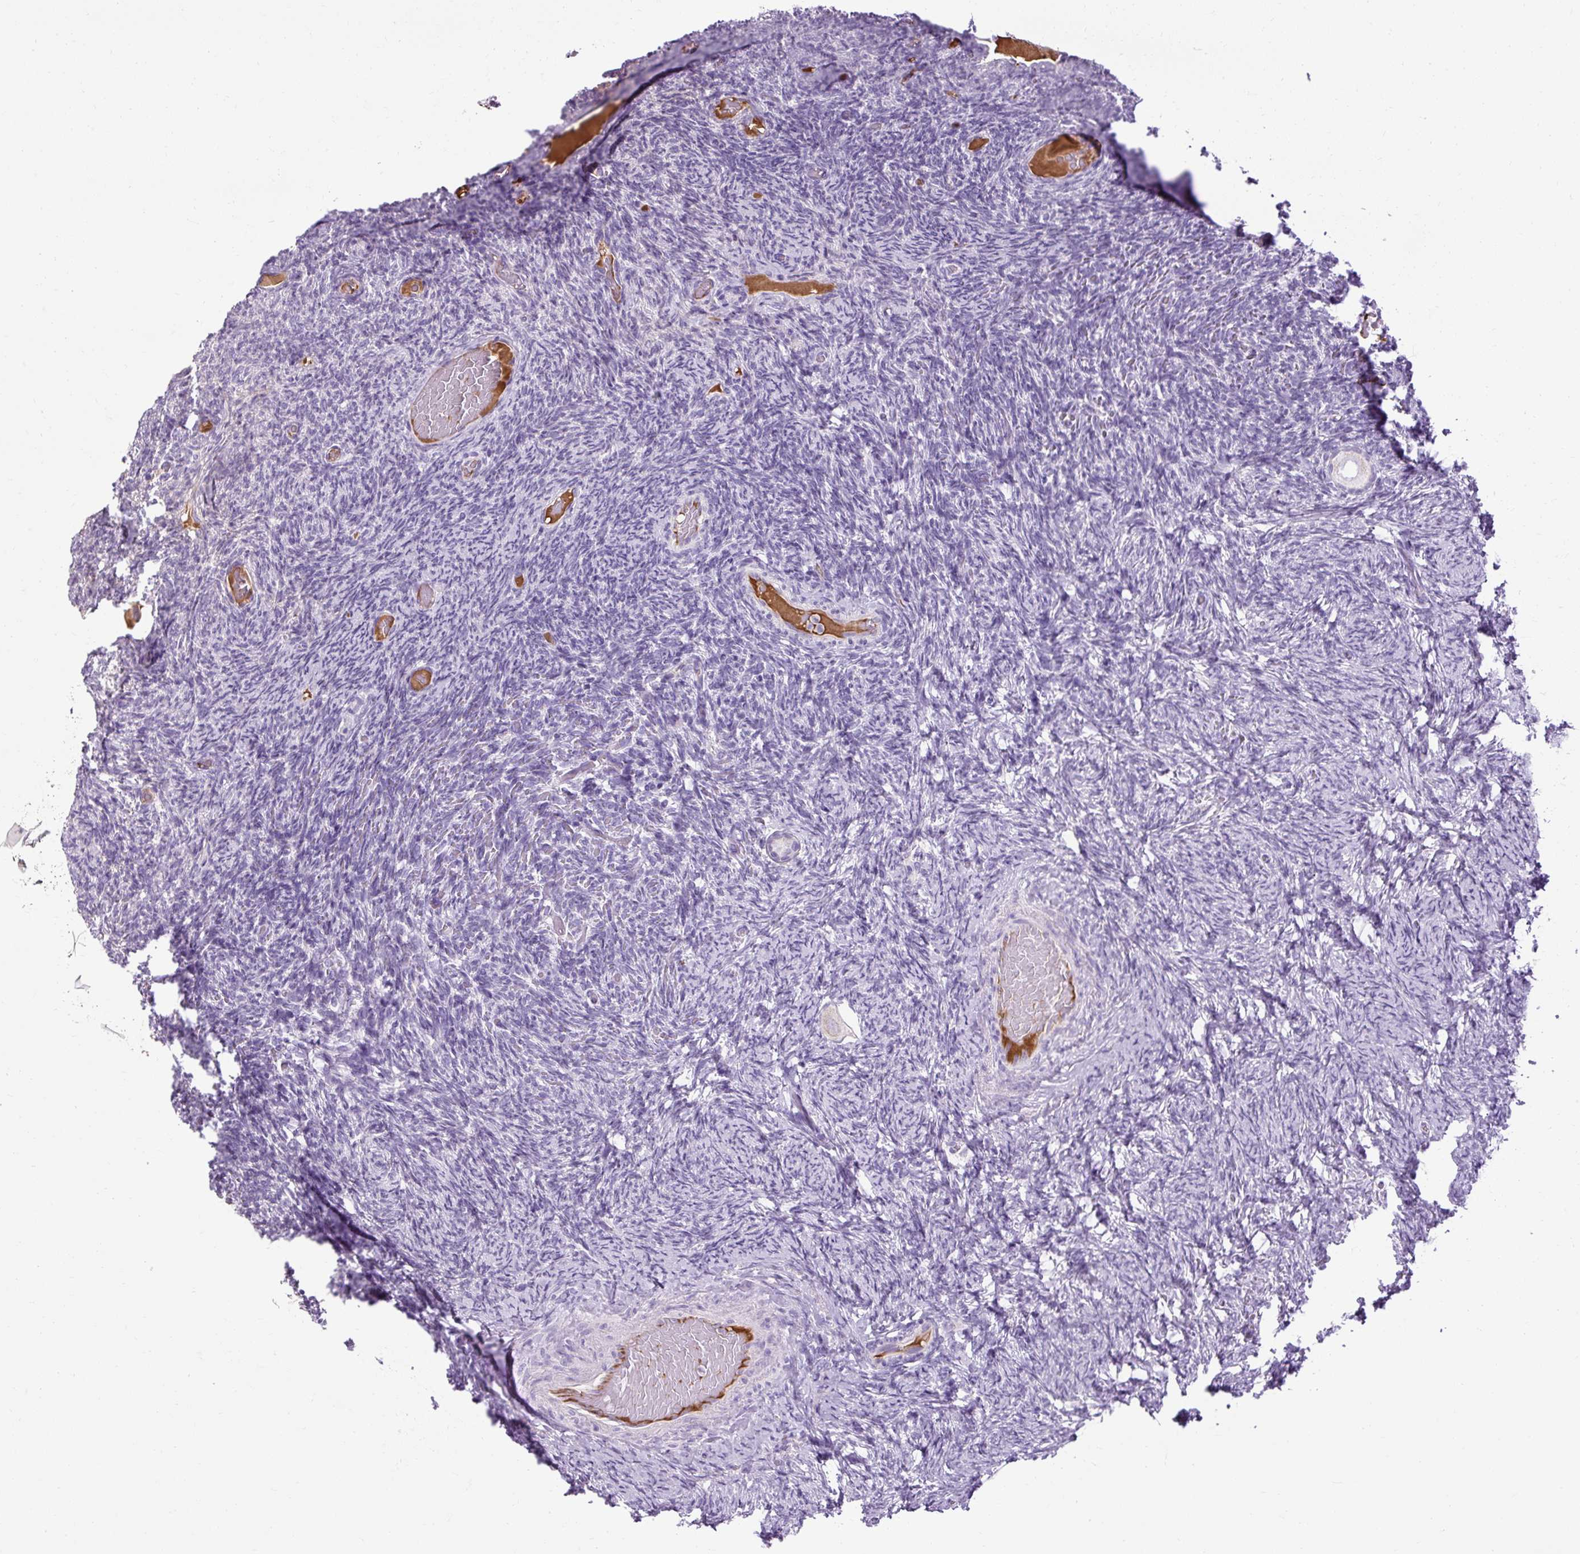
{"staining": {"intensity": "negative", "quantity": "none", "location": "none"}, "tissue": "ovary", "cell_type": "Follicle cells", "image_type": "normal", "snomed": [{"axis": "morphology", "description": "Normal tissue, NOS"}, {"axis": "topography", "description": "Ovary"}], "caption": "IHC photomicrograph of normal ovary stained for a protein (brown), which shows no staining in follicle cells. (DAB IHC, high magnification).", "gene": "ARRDC2", "patient": {"sex": "female", "age": 34}}